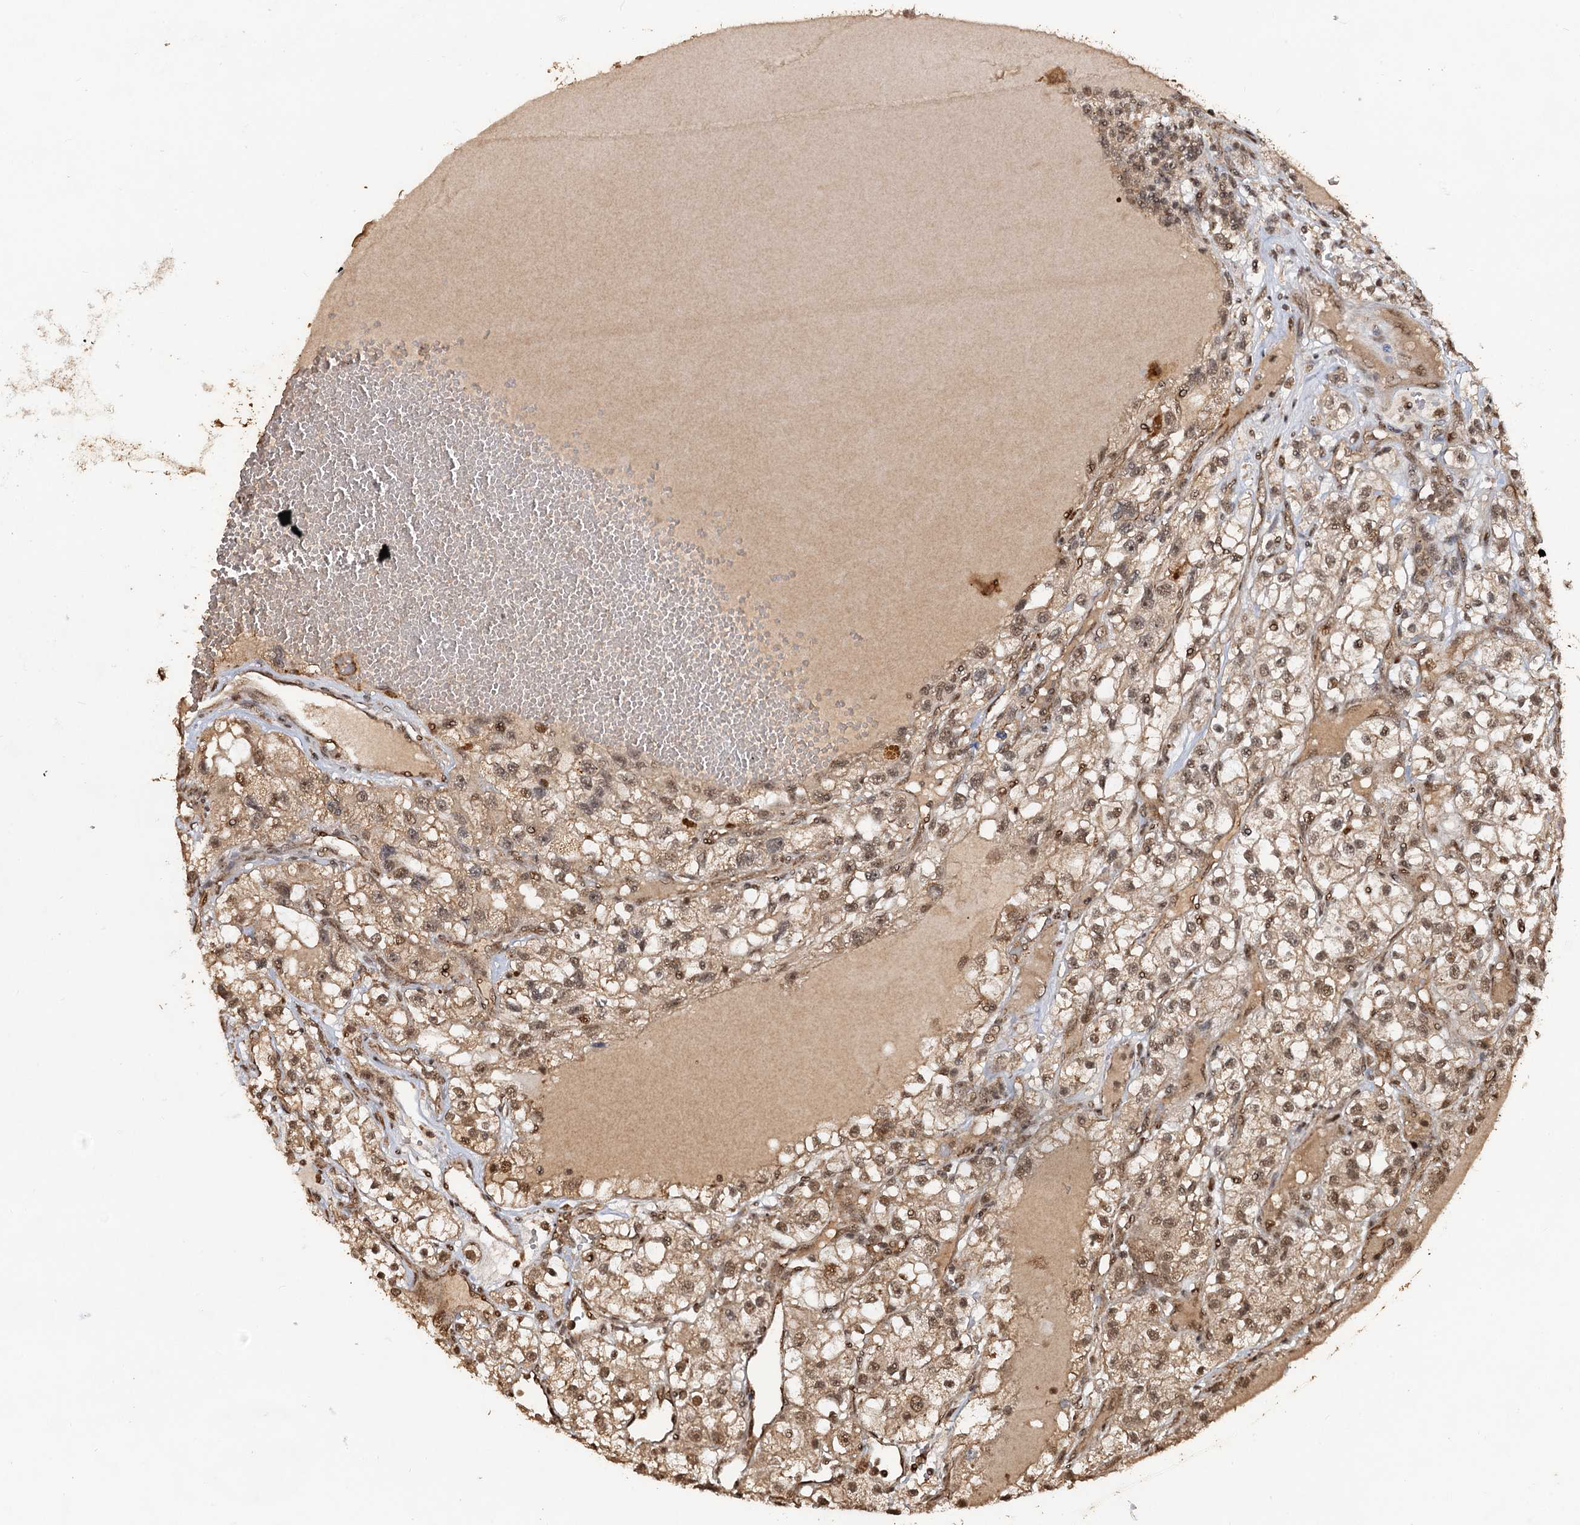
{"staining": {"intensity": "moderate", "quantity": ">75%", "location": "cytoplasmic/membranous,nuclear"}, "tissue": "renal cancer", "cell_type": "Tumor cells", "image_type": "cancer", "snomed": [{"axis": "morphology", "description": "Adenocarcinoma, NOS"}, {"axis": "topography", "description": "Kidney"}], "caption": "Immunohistochemical staining of renal cancer (adenocarcinoma) displays moderate cytoplasmic/membranous and nuclear protein staining in approximately >75% of tumor cells.", "gene": "REP15", "patient": {"sex": "female", "age": 57}}